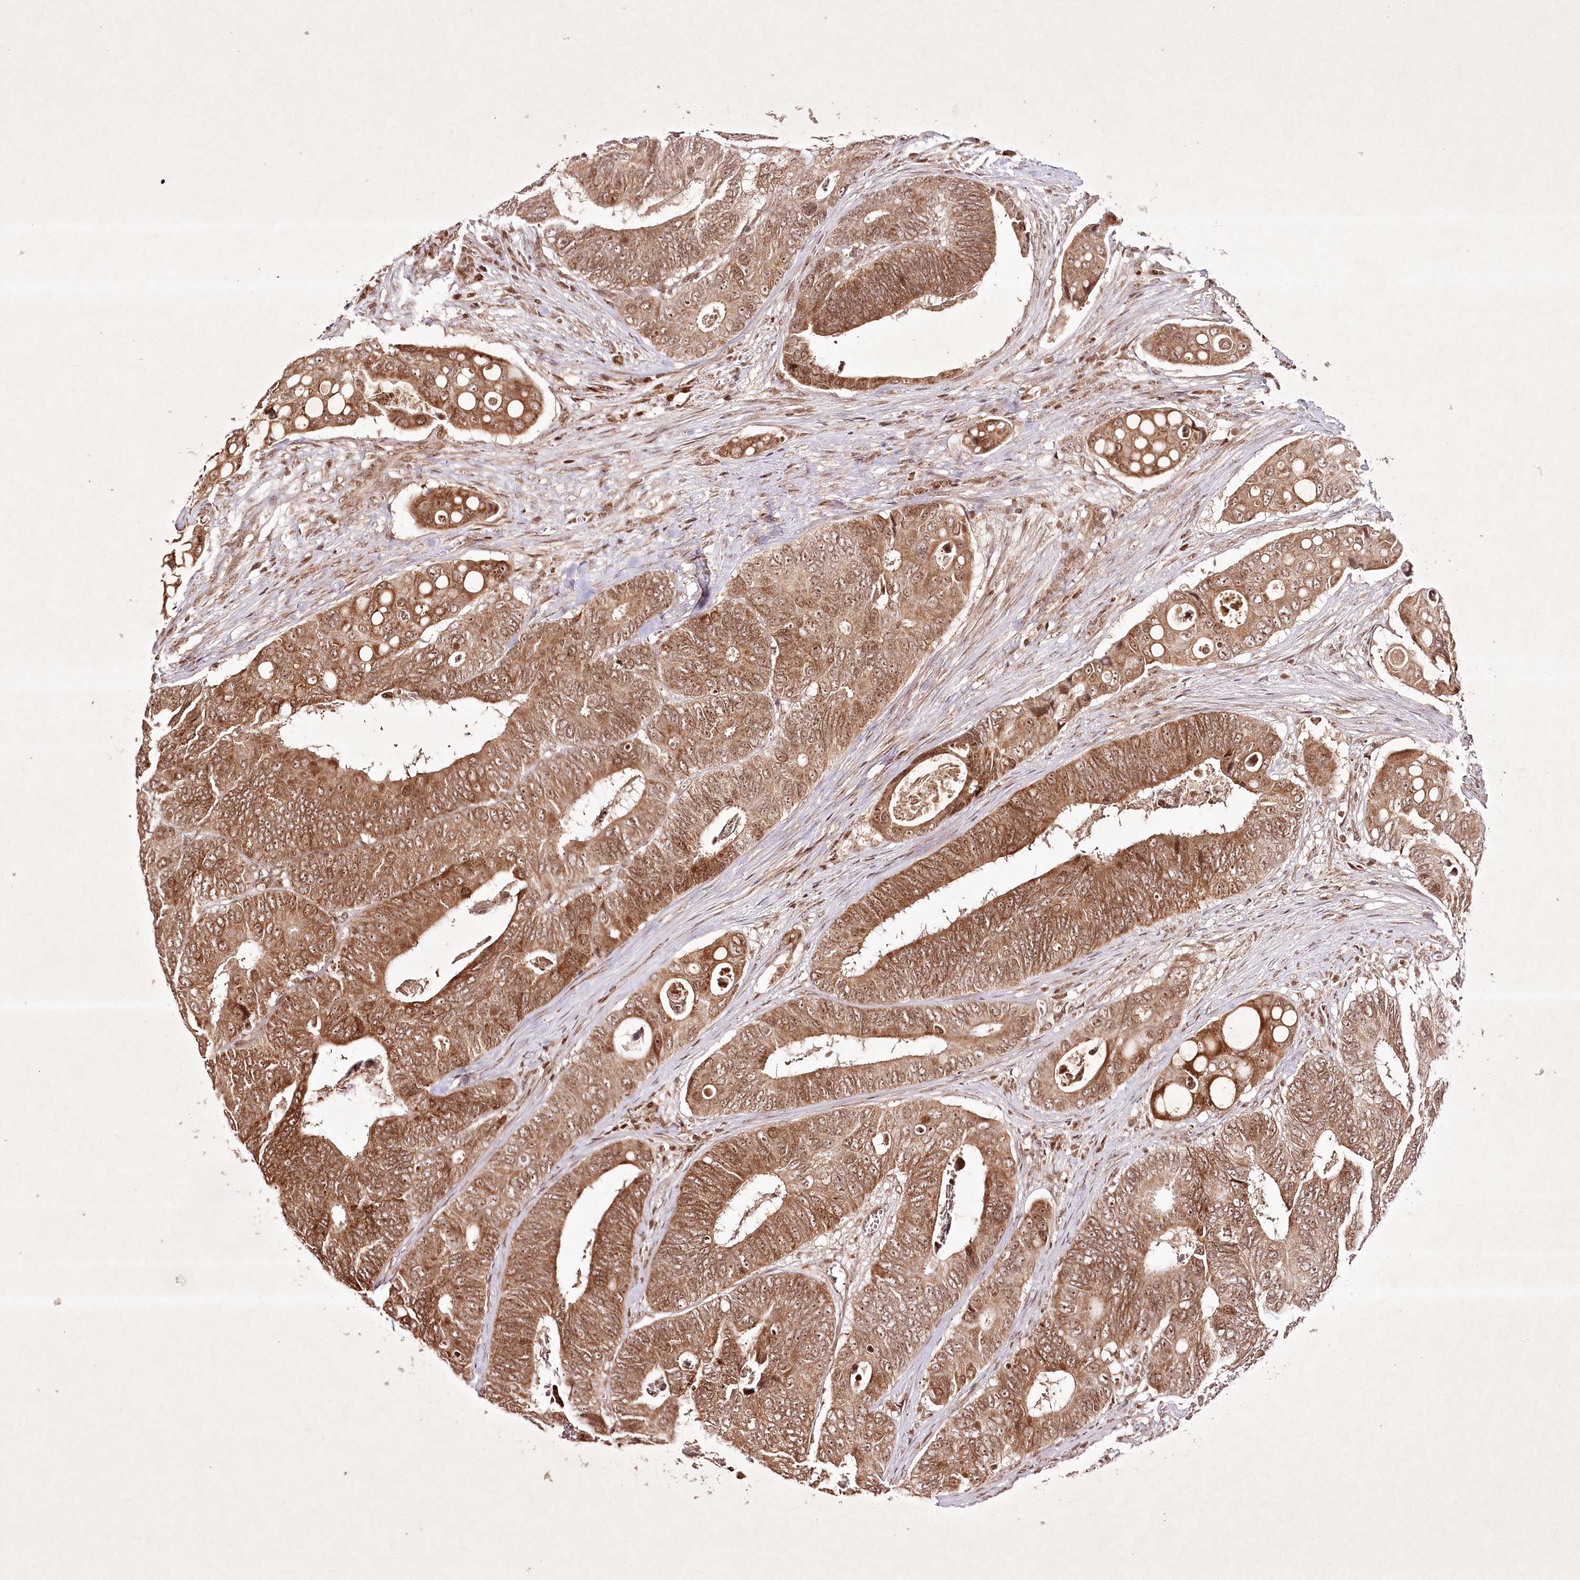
{"staining": {"intensity": "moderate", "quantity": ">75%", "location": "cytoplasmic/membranous,nuclear"}, "tissue": "colorectal cancer", "cell_type": "Tumor cells", "image_type": "cancer", "snomed": [{"axis": "morphology", "description": "Inflammation, NOS"}, {"axis": "morphology", "description": "Adenocarcinoma, NOS"}, {"axis": "topography", "description": "Colon"}], "caption": "Immunohistochemistry (IHC) photomicrograph of neoplastic tissue: human colorectal adenocarcinoma stained using immunohistochemistry reveals medium levels of moderate protein expression localized specifically in the cytoplasmic/membranous and nuclear of tumor cells, appearing as a cytoplasmic/membranous and nuclear brown color.", "gene": "CARM1", "patient": {"sex": "male", "age": 72}}